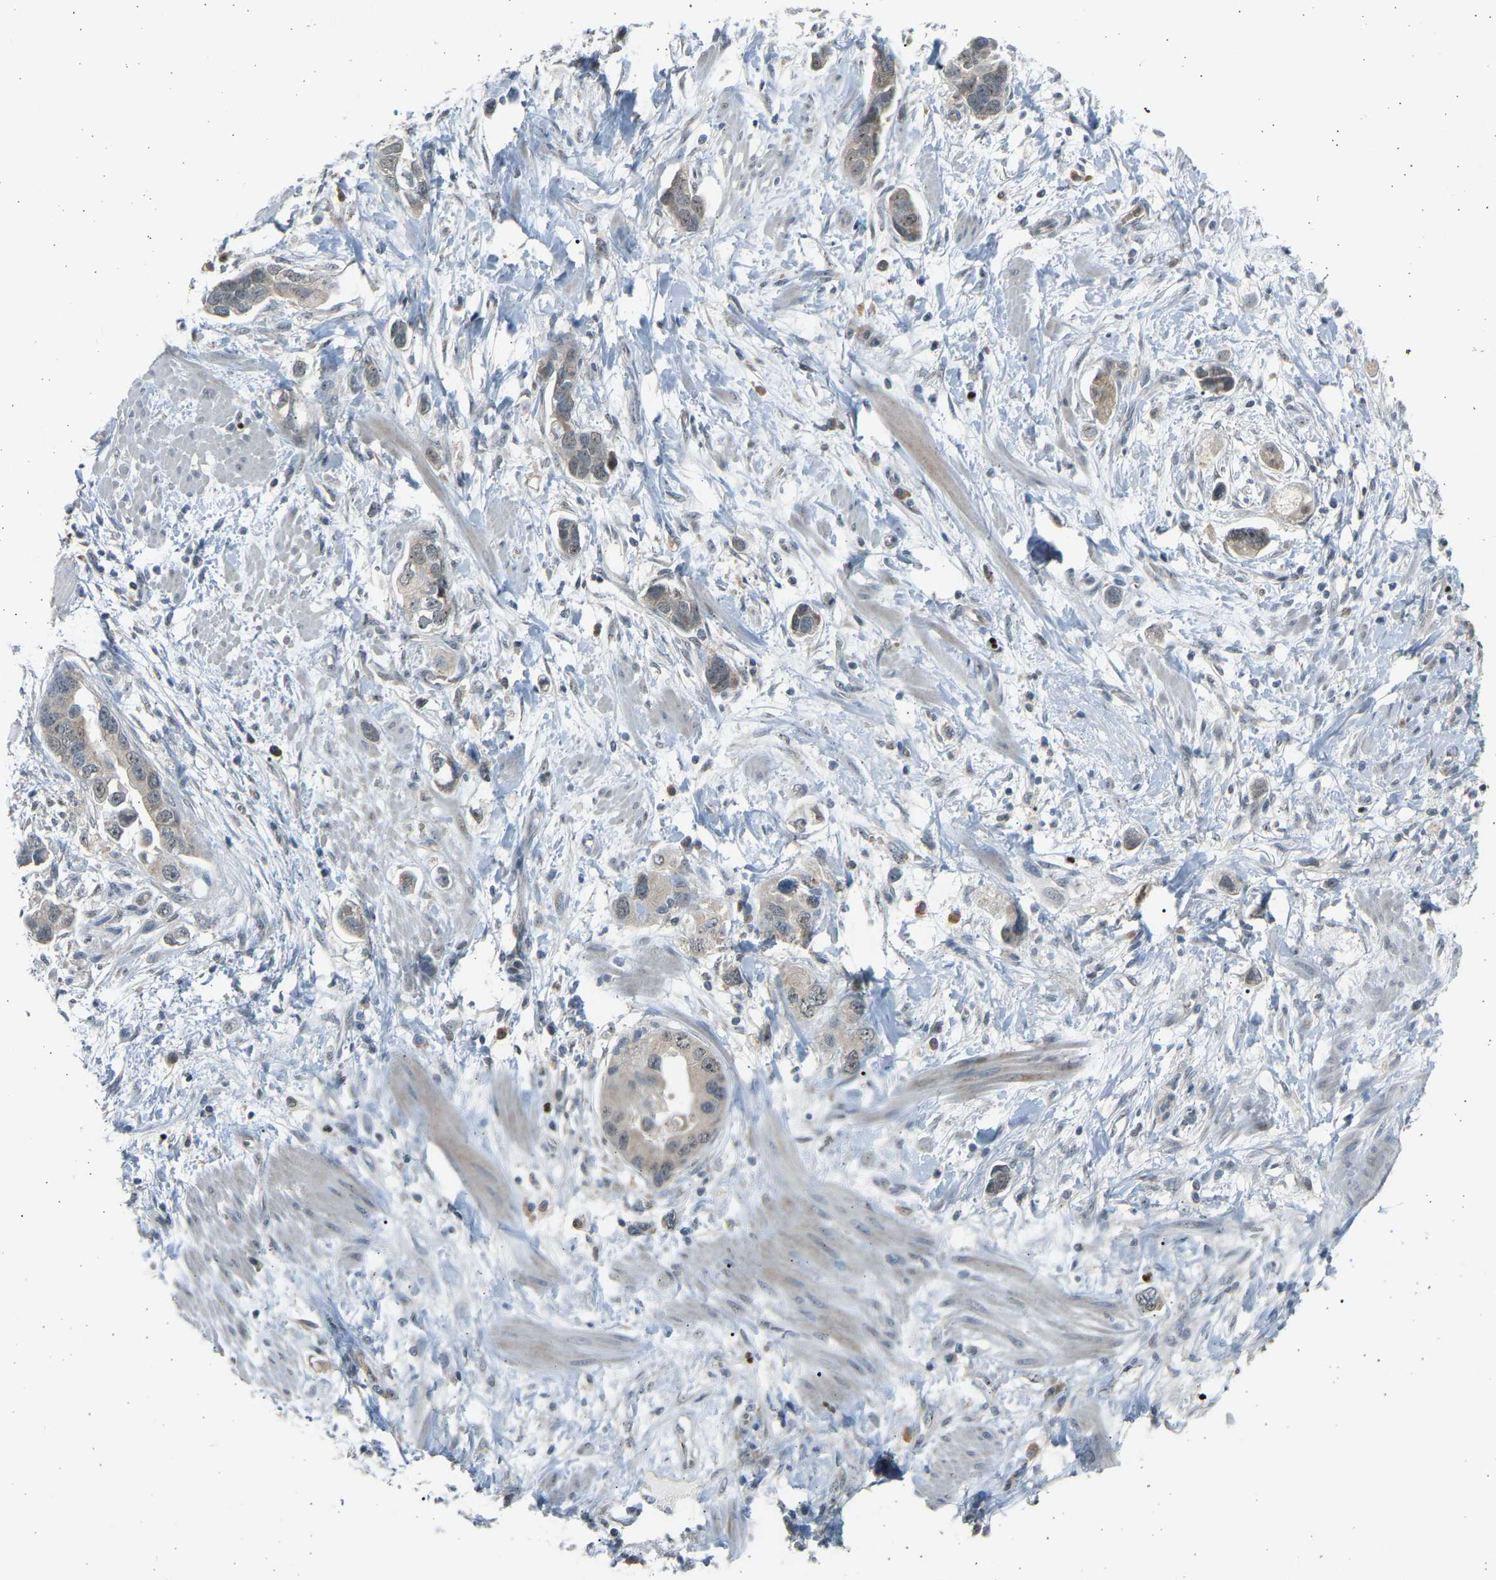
{"staining": {"intensity": "weak", "quantity": "<25%", "location": "nuclear"}, "tissue": "stomach cancer", "cell_type": "Tumor cells", "image_type": "cancer", "snomed": [{"axis": "morphology", "description": "Adenocarcinoma, NOS"}, {"axis": "topography", "description": "Stomach, lower"}], "caption": "The image reveals no staining of tumor cells in stomach cancer. (DAB (3,3'-diaminobenzidine) immunohistochemistry (IHC), high magnification).", "gene": "BIRC2", "patient": {"sex": "female", "age": 93}}